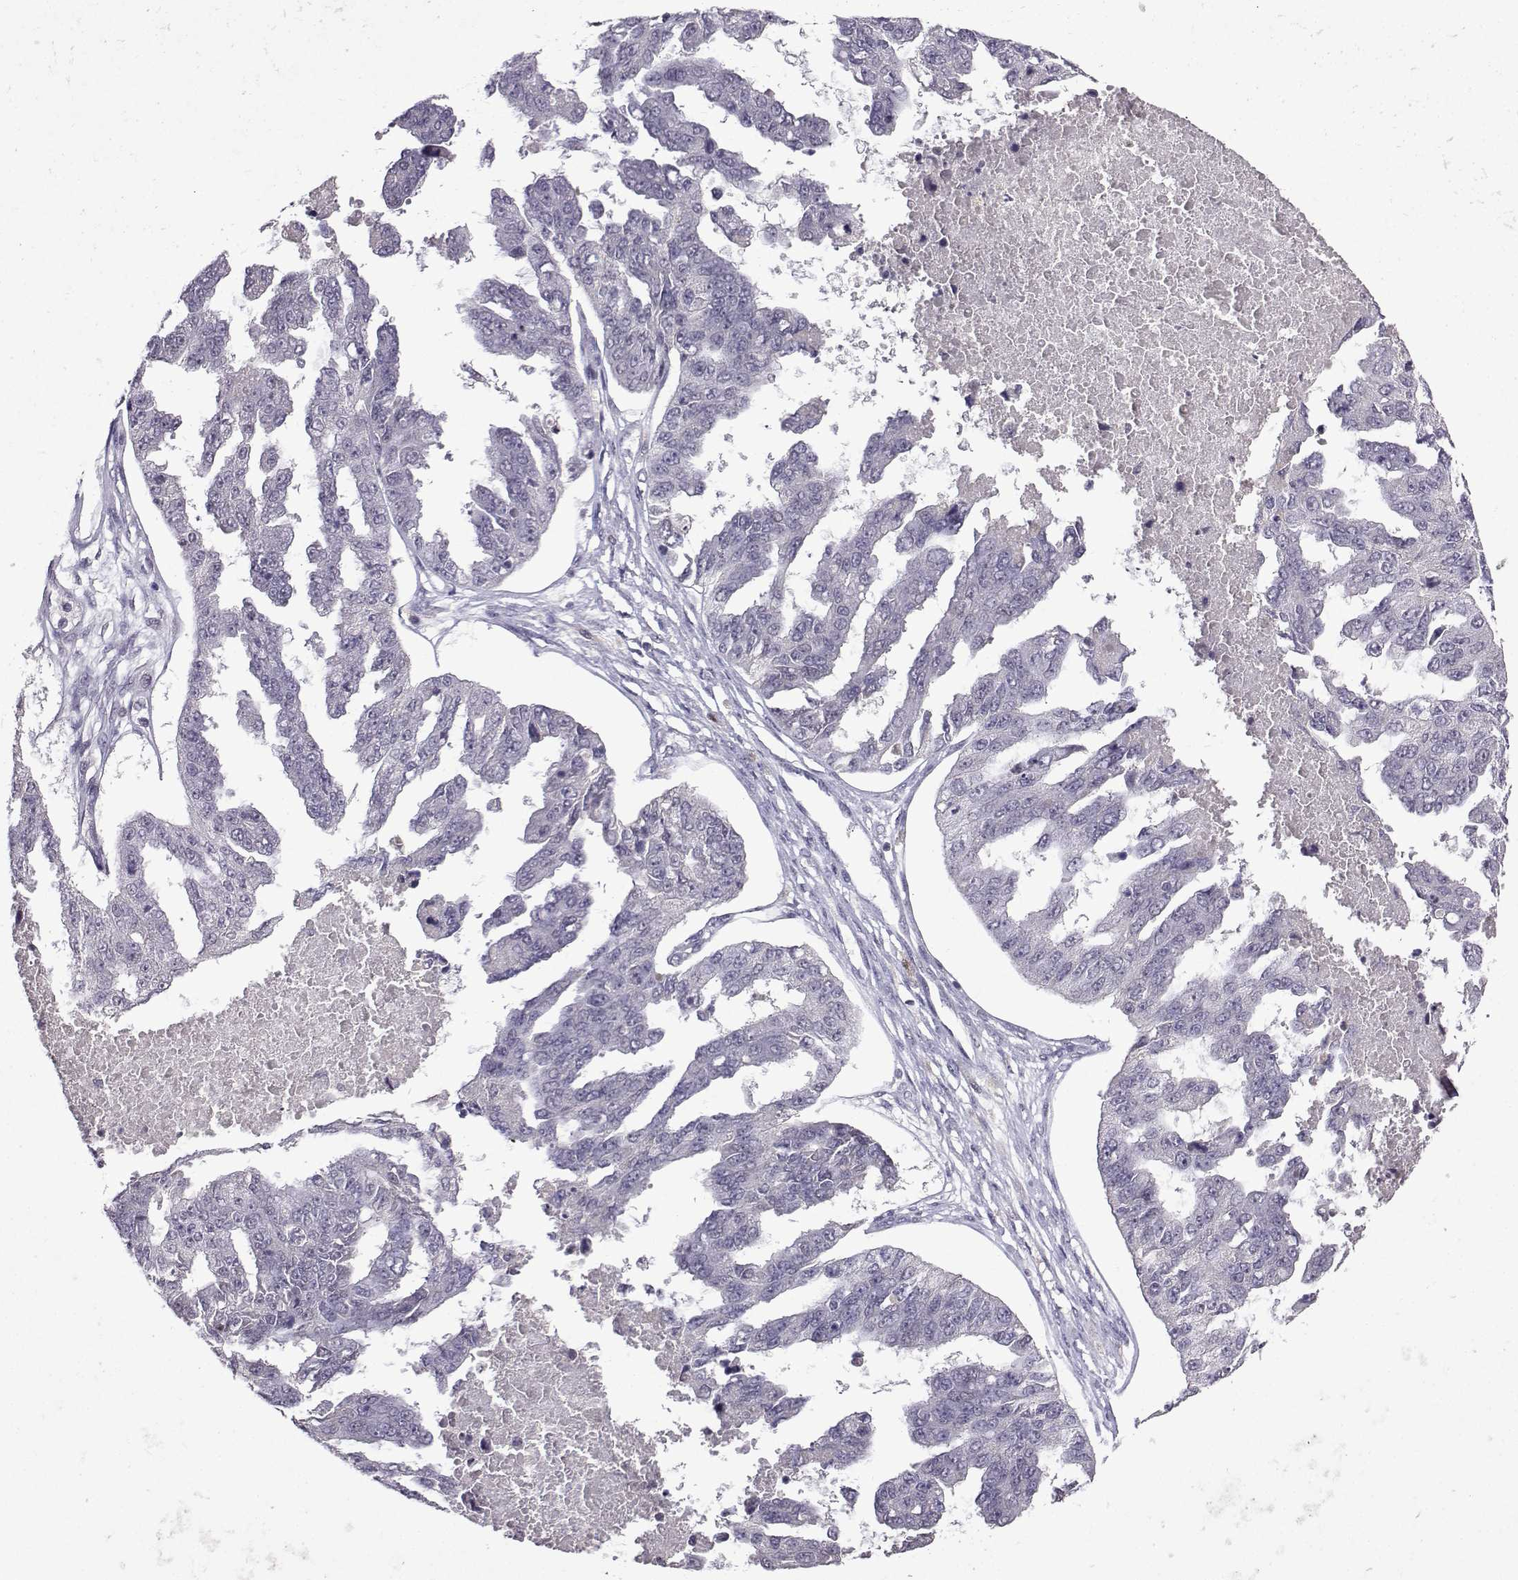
{"staining": {"intensity": "negative", "quantity": "none", "location": "none"}, "tissue": "ovarian cancer", "cell_type": "Tumor cells", "image_type": "cancer", "snomed": [{"axis": "morphology", "description": "Cystadenocarcinoma, serous, NOS"}, {"axis": "topography", "description": "Ovary"}], "caption": "There is no significant expression in tumor cells of serous cystadenocarcinoma (ovarian).", "gene": "CCL28", "patient": {"sex": "female", "age": 58}}